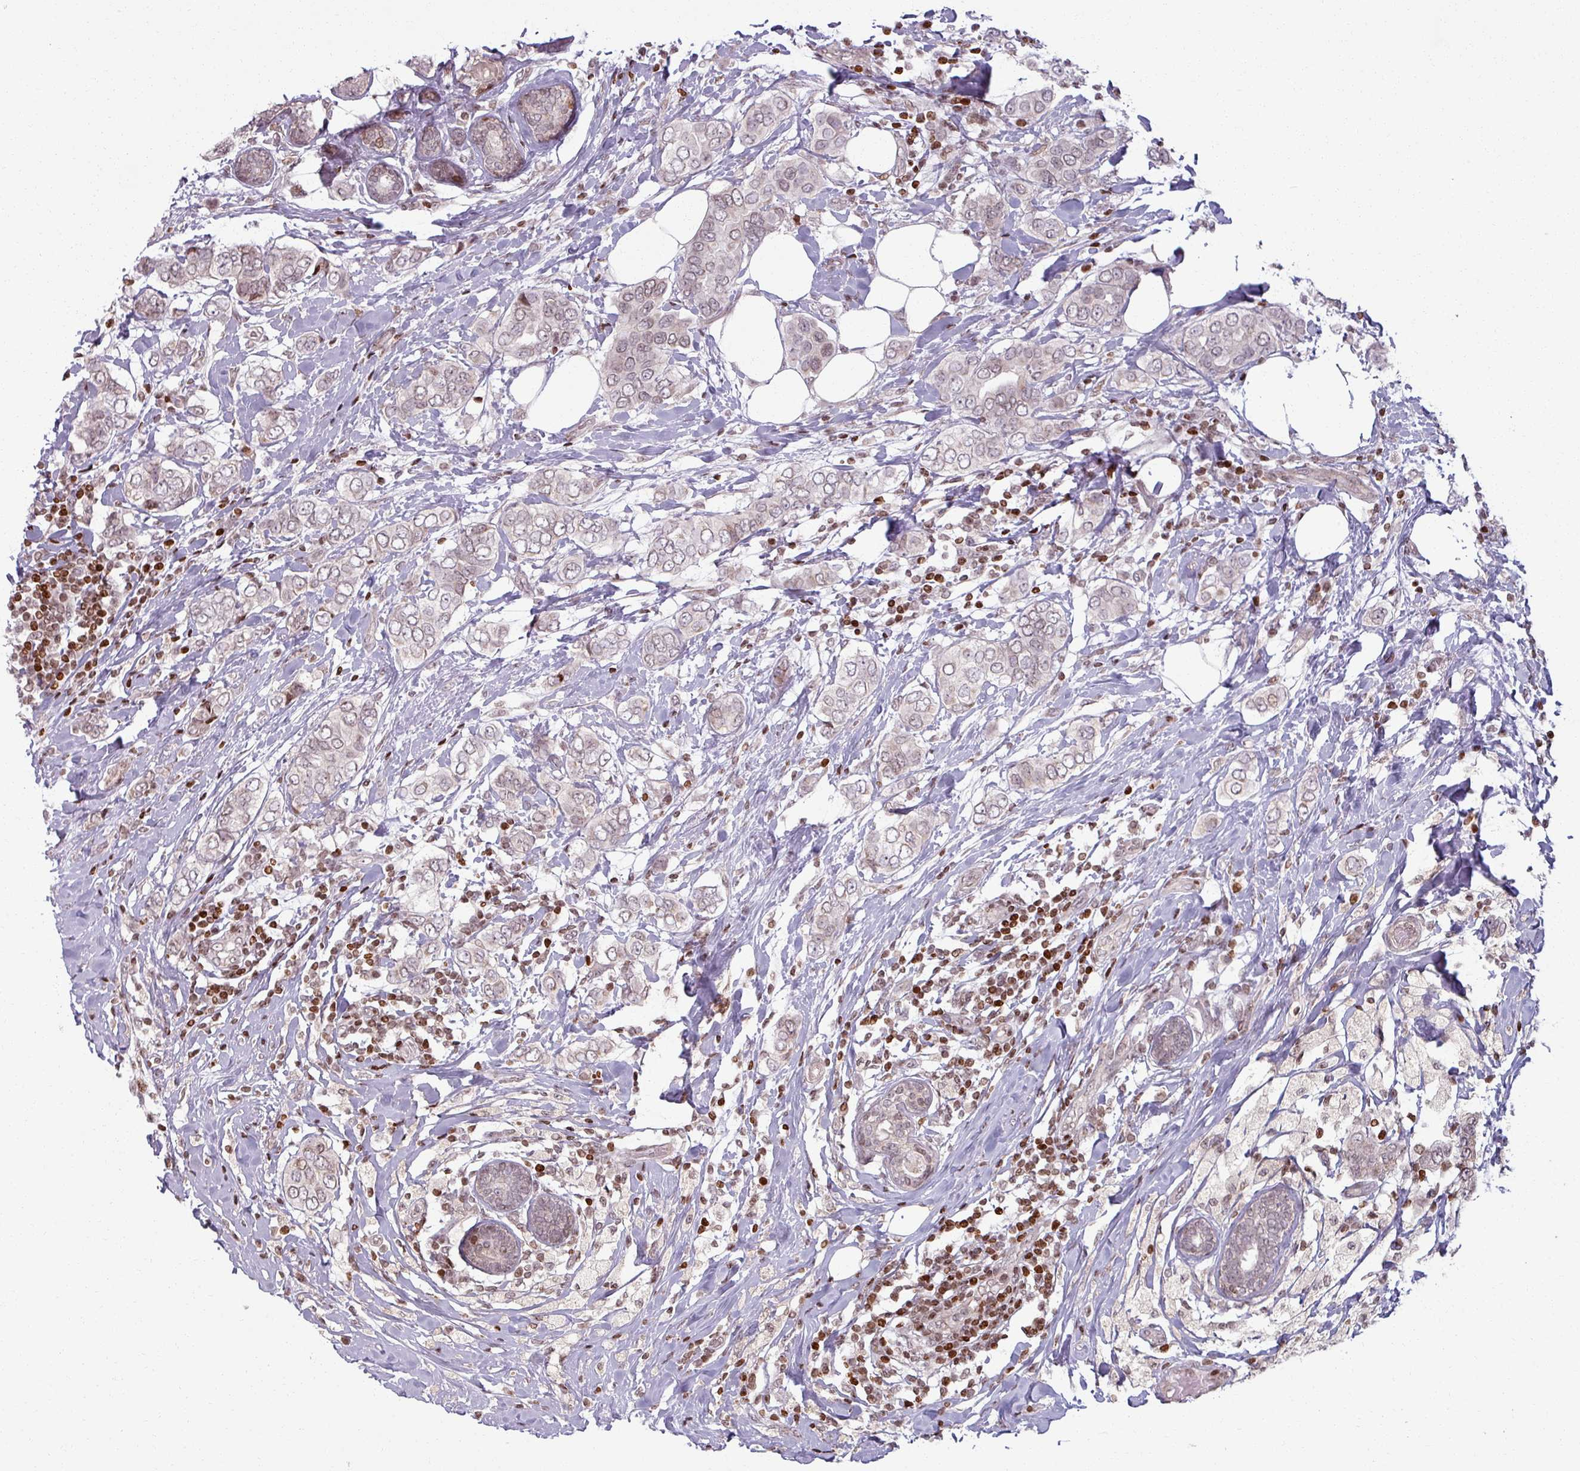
{"staining": {"intensity": "weak", "quantity": "25%-75%", "location": "nuclear"}, "tissue": "breast cancer", "cell_type": "Tumor cells", "image_type": "cancer", "snomed": [{"axis": "morphology", "description": "Lobular carcinoma"}, {"axis": "topography", "description": "Breast"}], "caption": "Immunohistochemistry micrograph of breast cancer (lobular carcinoma) stained for a protein (brown), which reveals low levels of weak nuclear expression in about 25%-75% of tumor cells.", "gene": "NCOR1", "patient": {"sex": "female", "age": 51}}